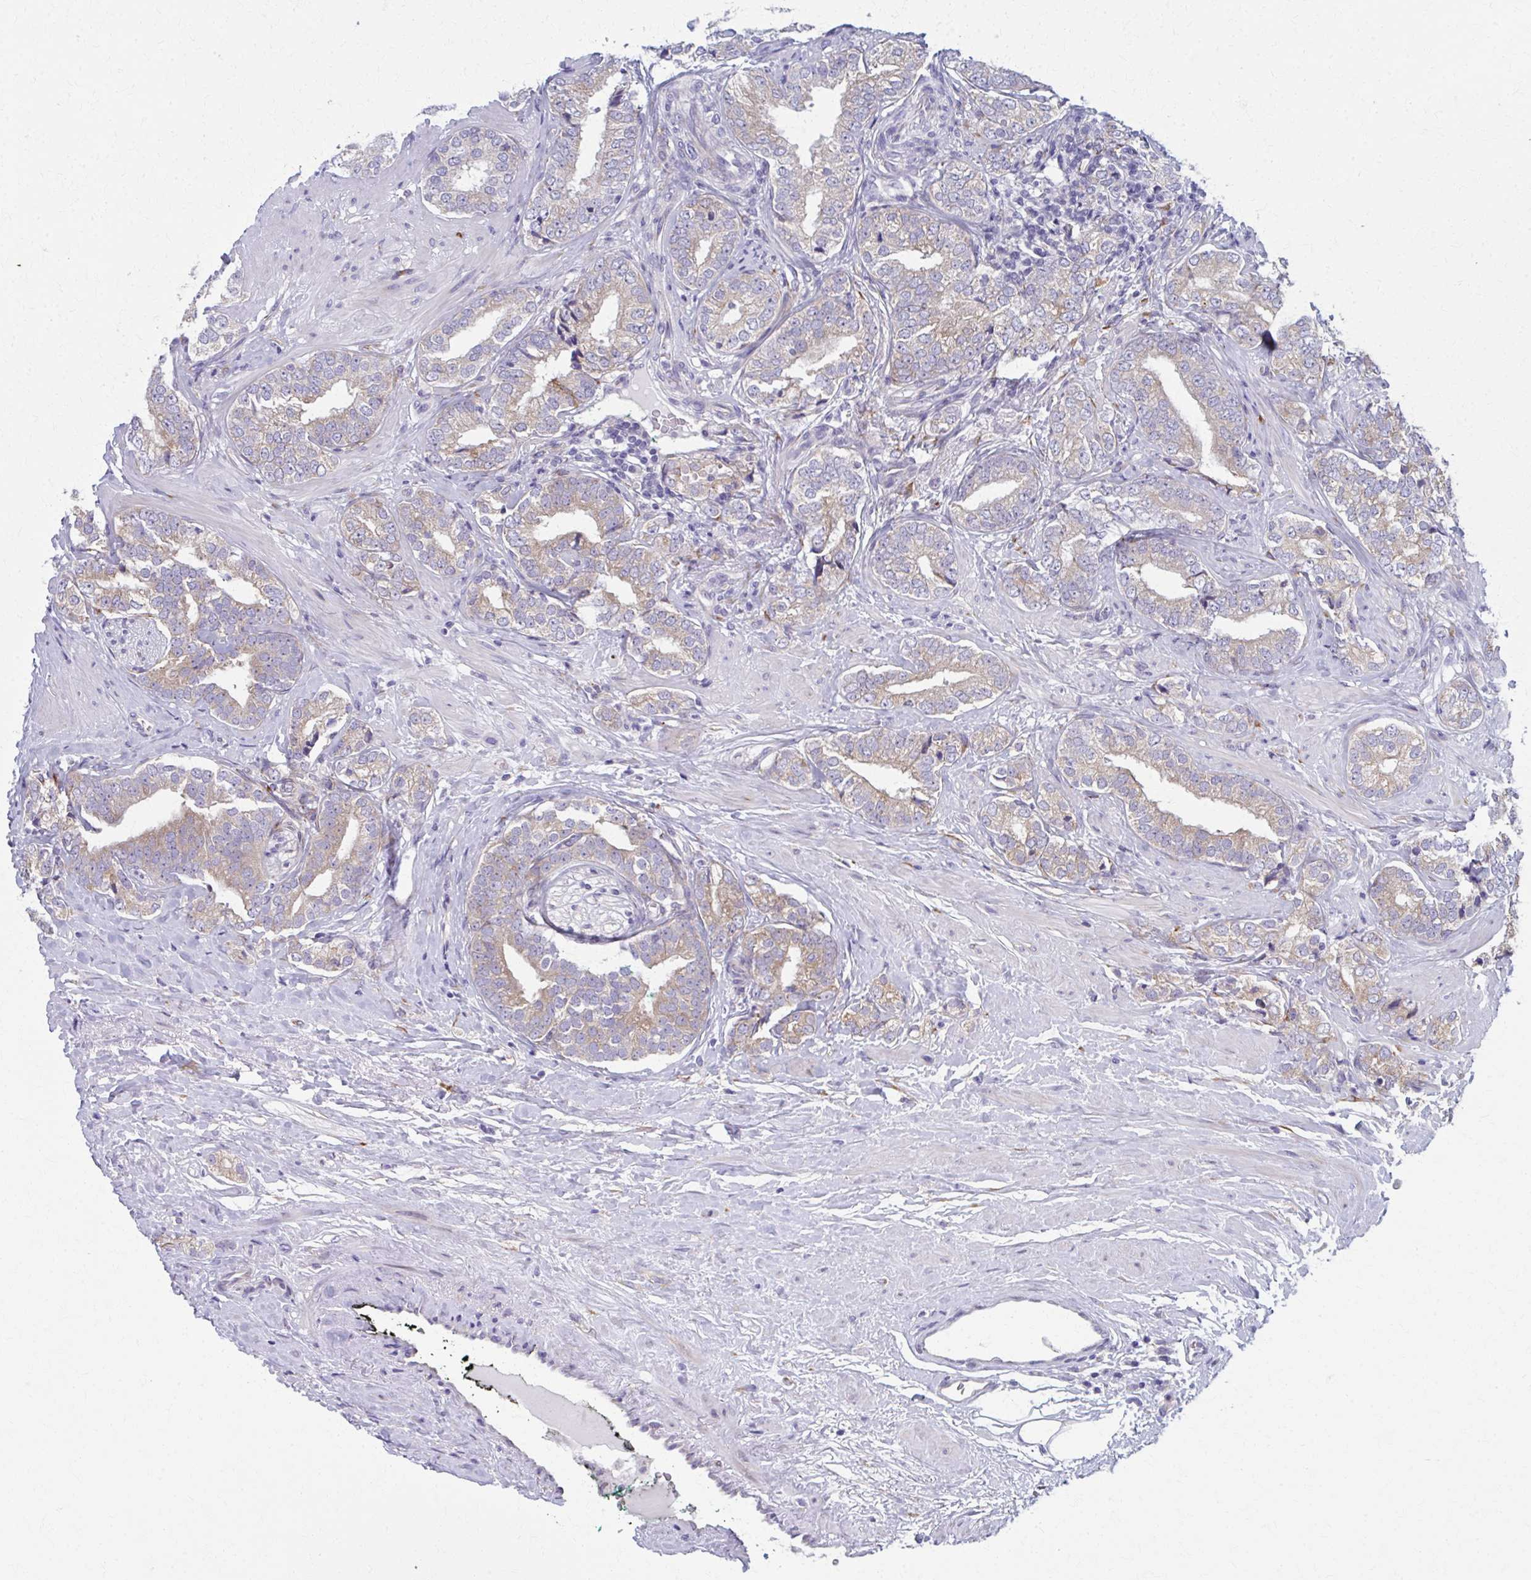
{"staining": {"intensity": "weak", "quantity": ">75%", "location": "cytoplasmic/membranous"}, "tissue": "prostate cancer", "cell_type": "Tumor cells", "image_type": "cancer", "snomed": [{"axis": "morphology", "description": "Adenocarcinoma, High grade"}, {"axis": "topography", "description": "Prostate"}], "caption": "Immunohistochemical staining of human prostate cancer demonstrates low levels of weak cytoplasmic/membranous staining in about >75% of tumor cells.", "gene": "SPATS2L", "patient": {"sex": "male", "age": 72}}